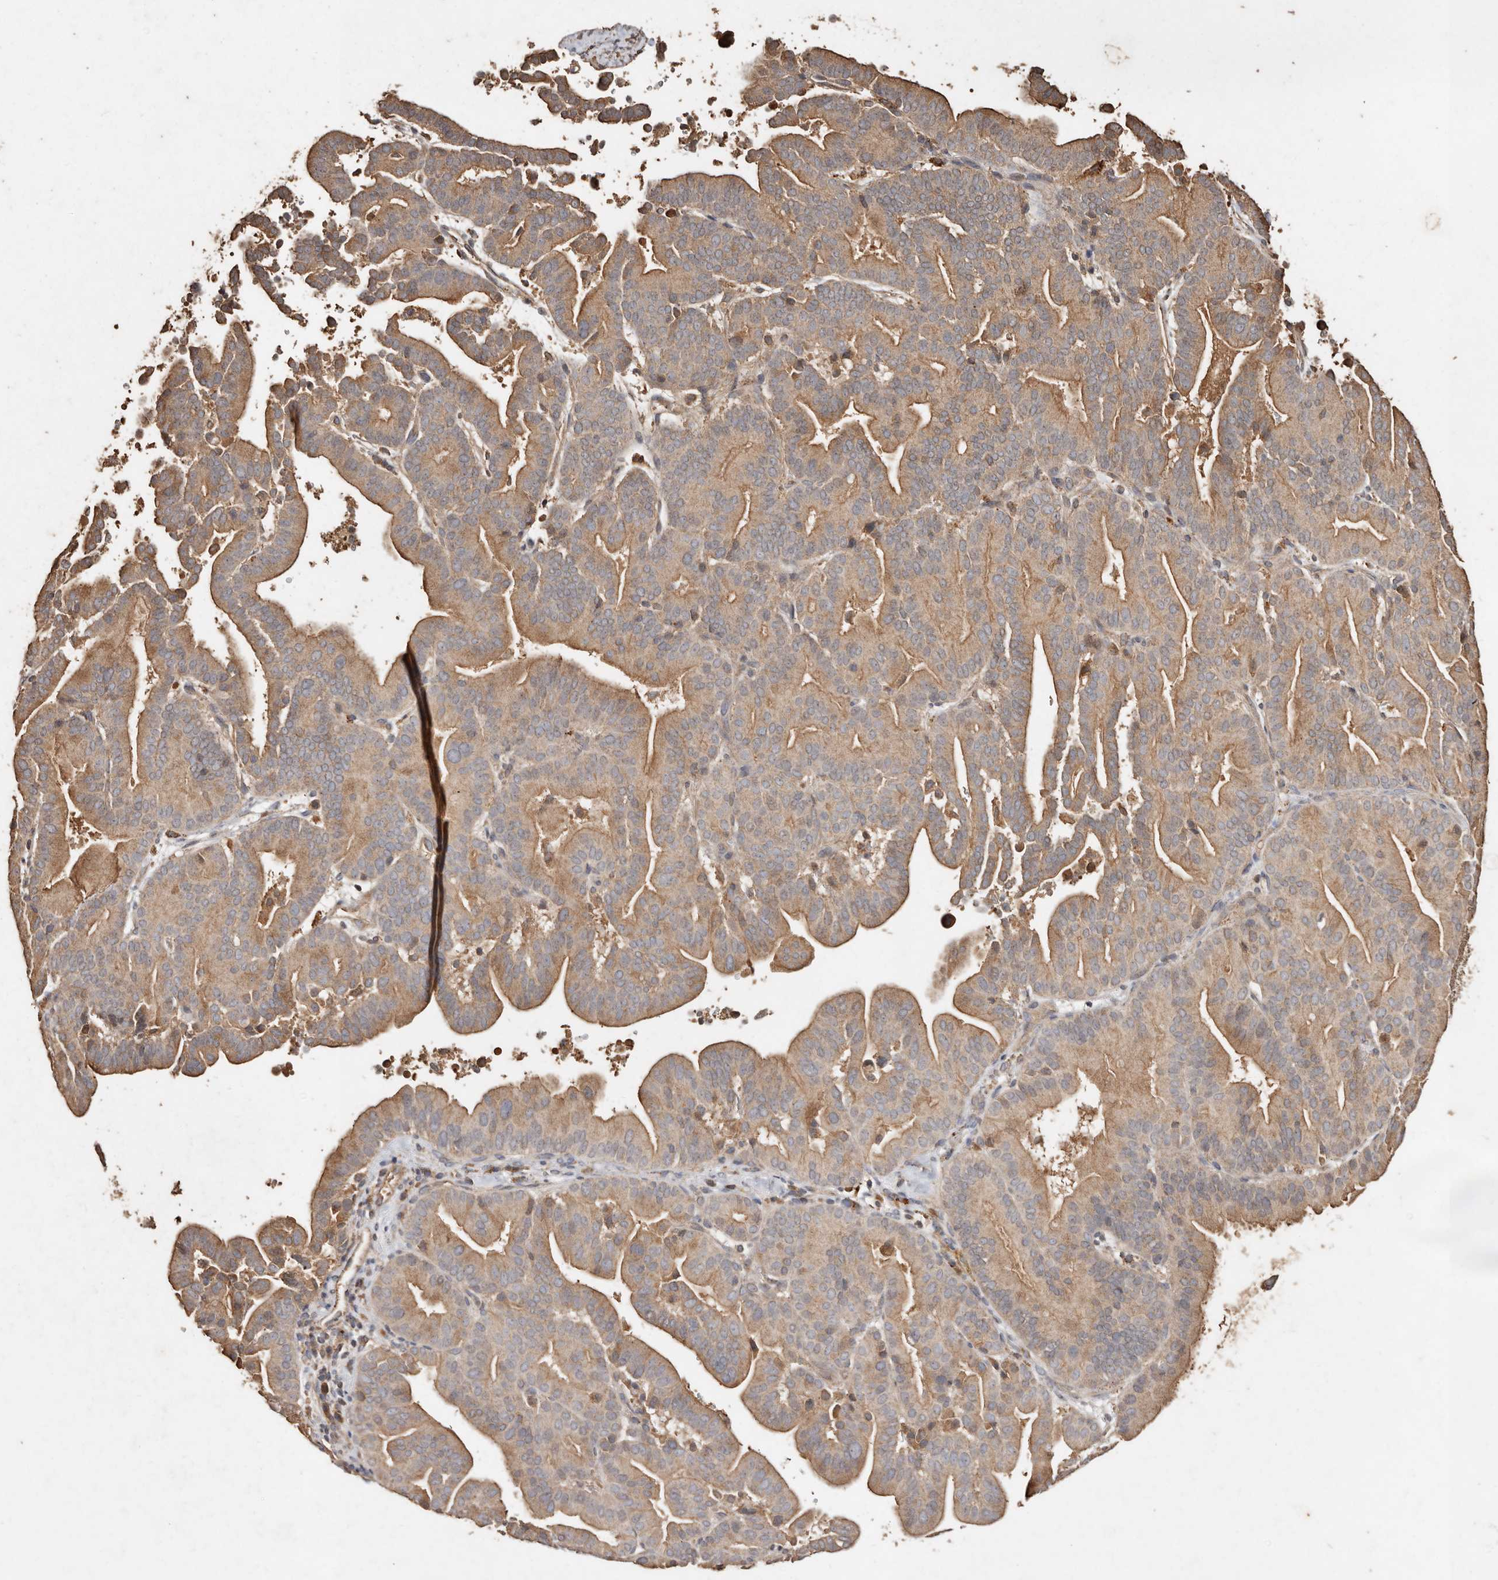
{"staining": {"intensity": "moderate", "quantity": ">75%", "location": "cytoplasmic/membranous"}, "tissue": "liver cancer", "cell_type": "Tumor cells", "image_type": "cancer", "snomed": [{"axis": "morphology", "description": "Cholangiocarcinoma"}, {"axis": "topography", "description": "Liver"}], "caption": "DAB (3,3'-diaminobenzidine) immunohistochemical staining of human liver cancer exhibits moderate cytoplasmic/membranous protein staining in about >75% of tumor cells.", "gene": "FARS2", "patient": {"sex": "female", "age": 75}}